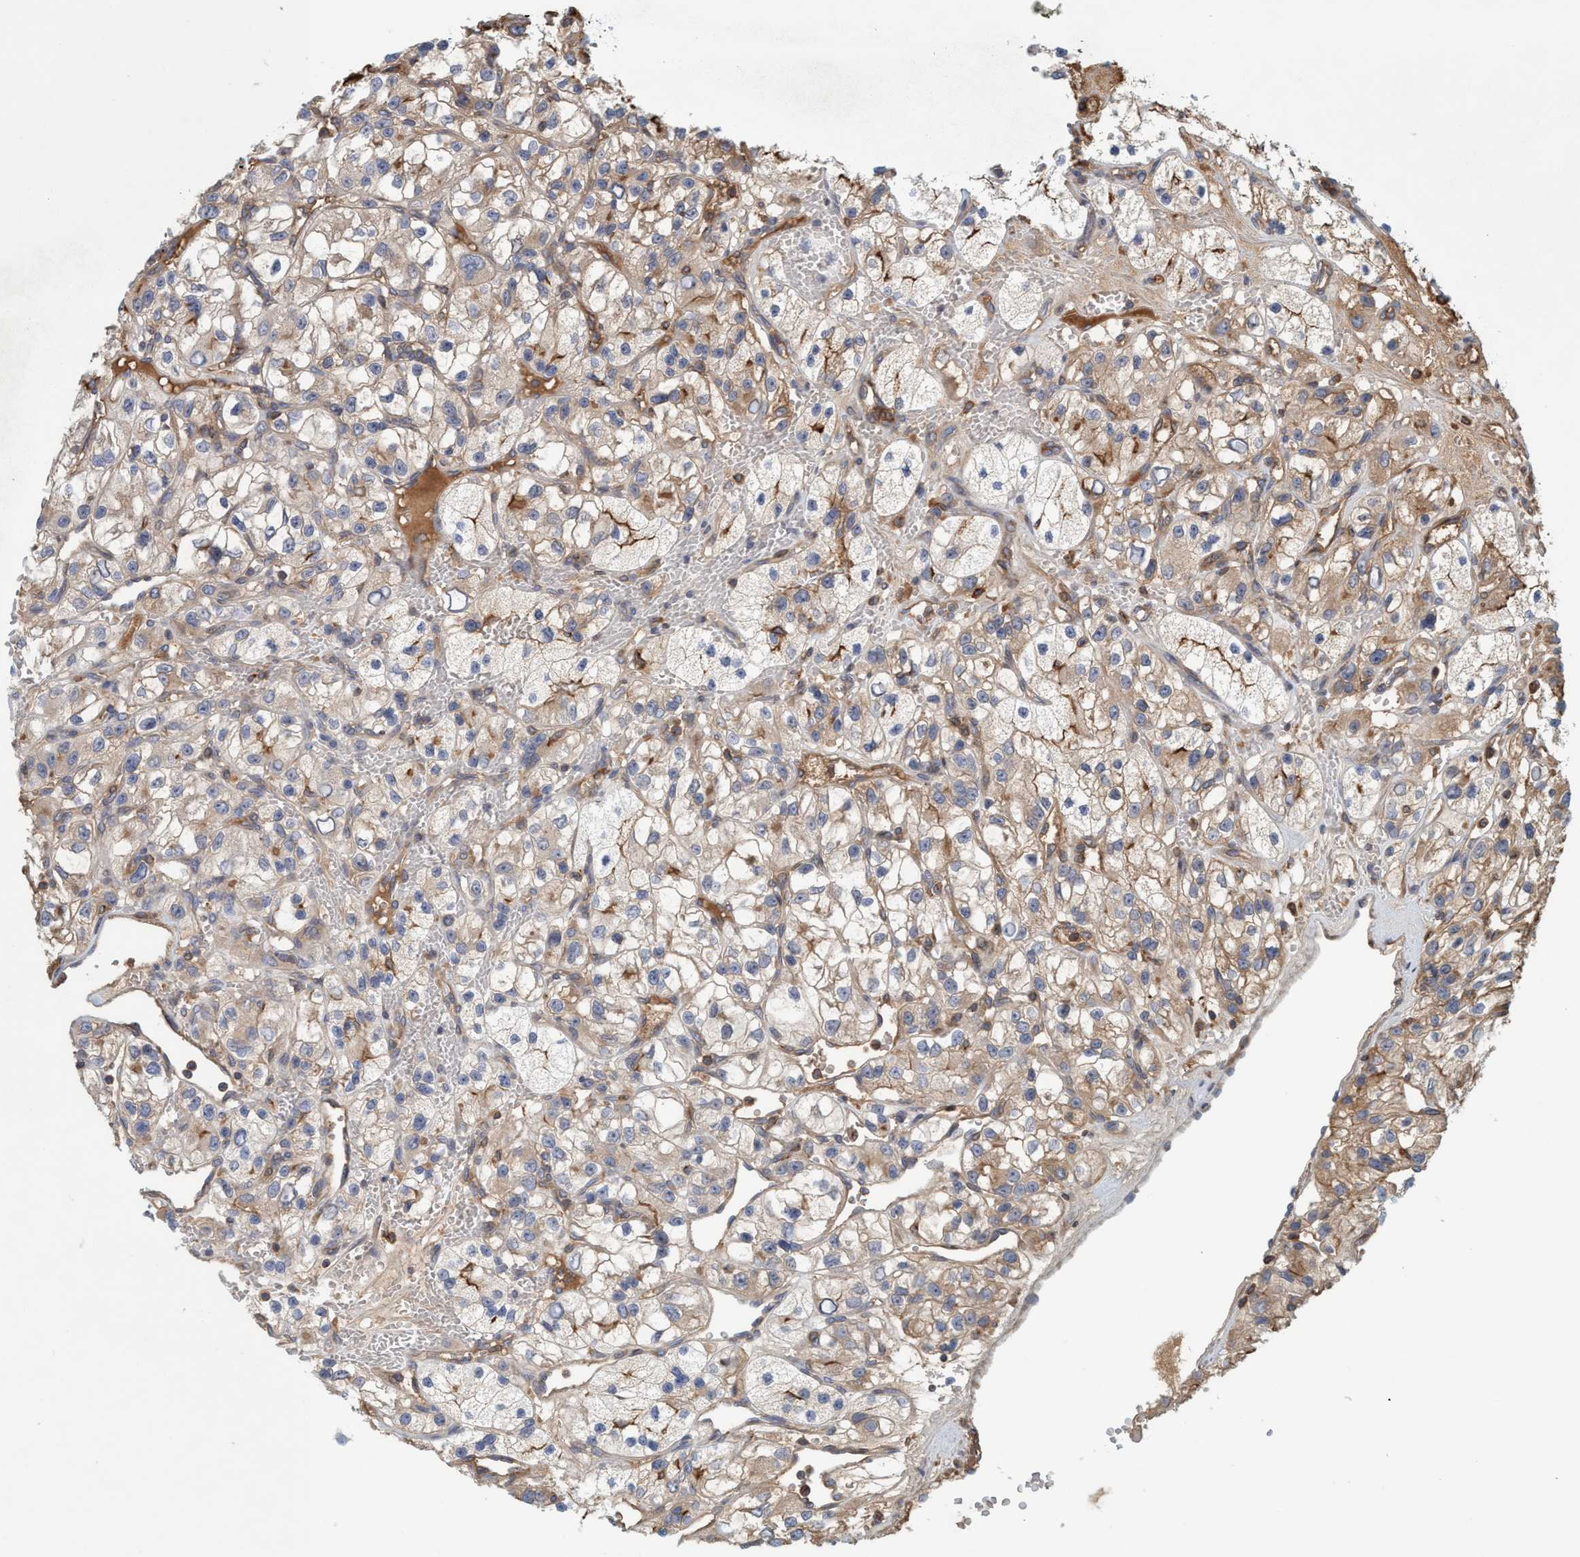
{"staining": {"intensity": "weak", "quantity": "25%-75%", "location": "cytoplasmic/membranous"}, "tissue": "renal cancer", "cell_type": "Tumor cells", "image_type": "cancer", "snomed": [{"axis": "morphology", "description": "Adenocarcinoma, NOS"}, {"axis": "topography", "description": "Kidney"}], "caption": "Protein staining reveals weak cytoplasmic/membranous staining in about 25%-75% of tumor cells in adenocarcinoma (renal). The protein of interest is shown in brown color, while the nuclei are stained blue.", "gene": "SPECC1", "patient": {"sex": "female", "age": 57}}